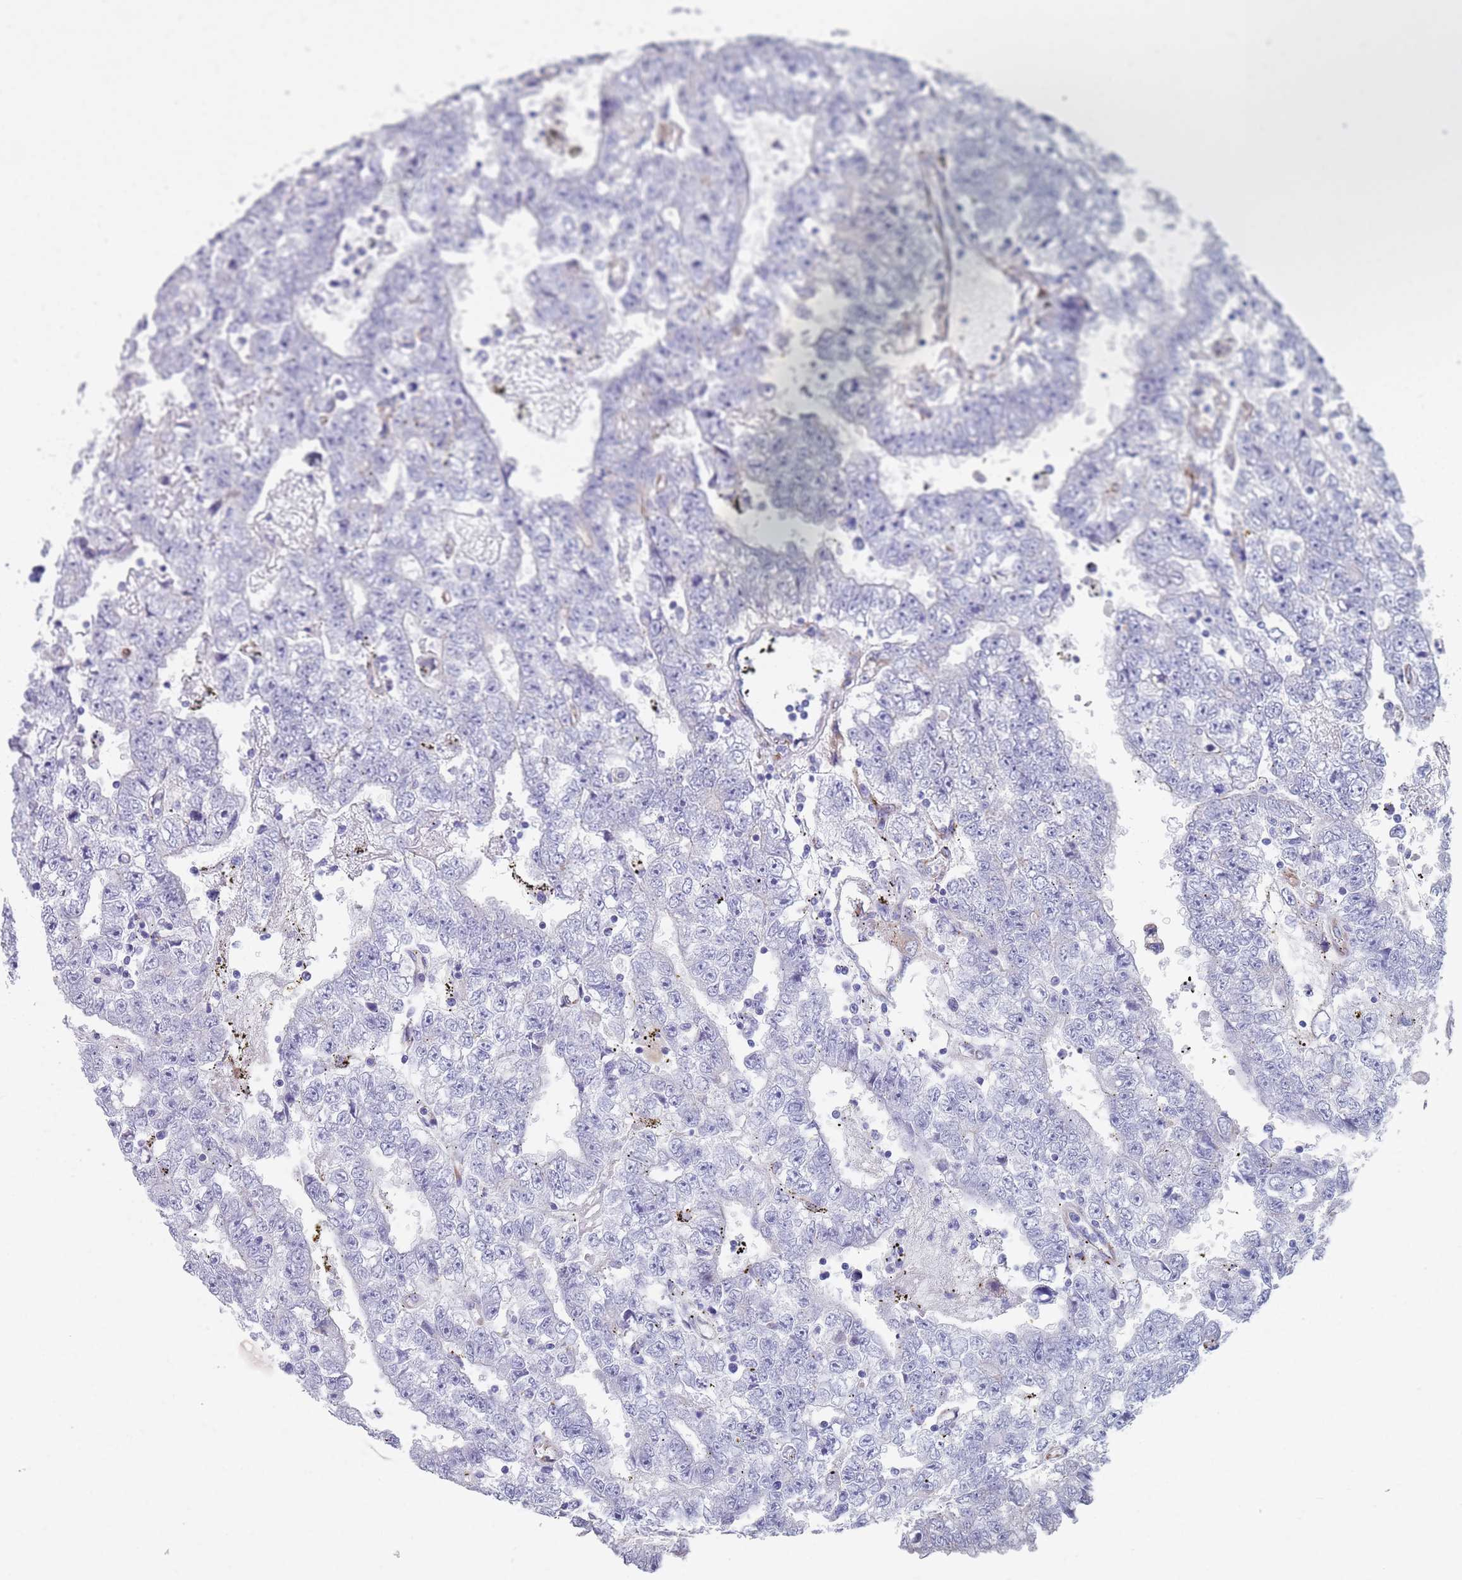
{"staining": {"intensity": "negative", "quantity": "none", "location": "none"}, "tissue": "testis cancer", "cell_type": "Tumor cells", "image_type": "cancer", "snomed": [{"axis": "morphology", "description": "Carcinoma, Embryonal, NOS"}, {"axis": "topography", "description": "Testis"}], "caption": "Immunohistochemistry (IHC) photomicrograph of neoplastic tissue: human testis cancer (embryonal carcinoma) stained with DAB (3,3'-diaminobenzidine) reveals no significant protein positivity in tumor cells.", "gene": "PLOD1", "patient": {"sex": "male", "age": 25}}